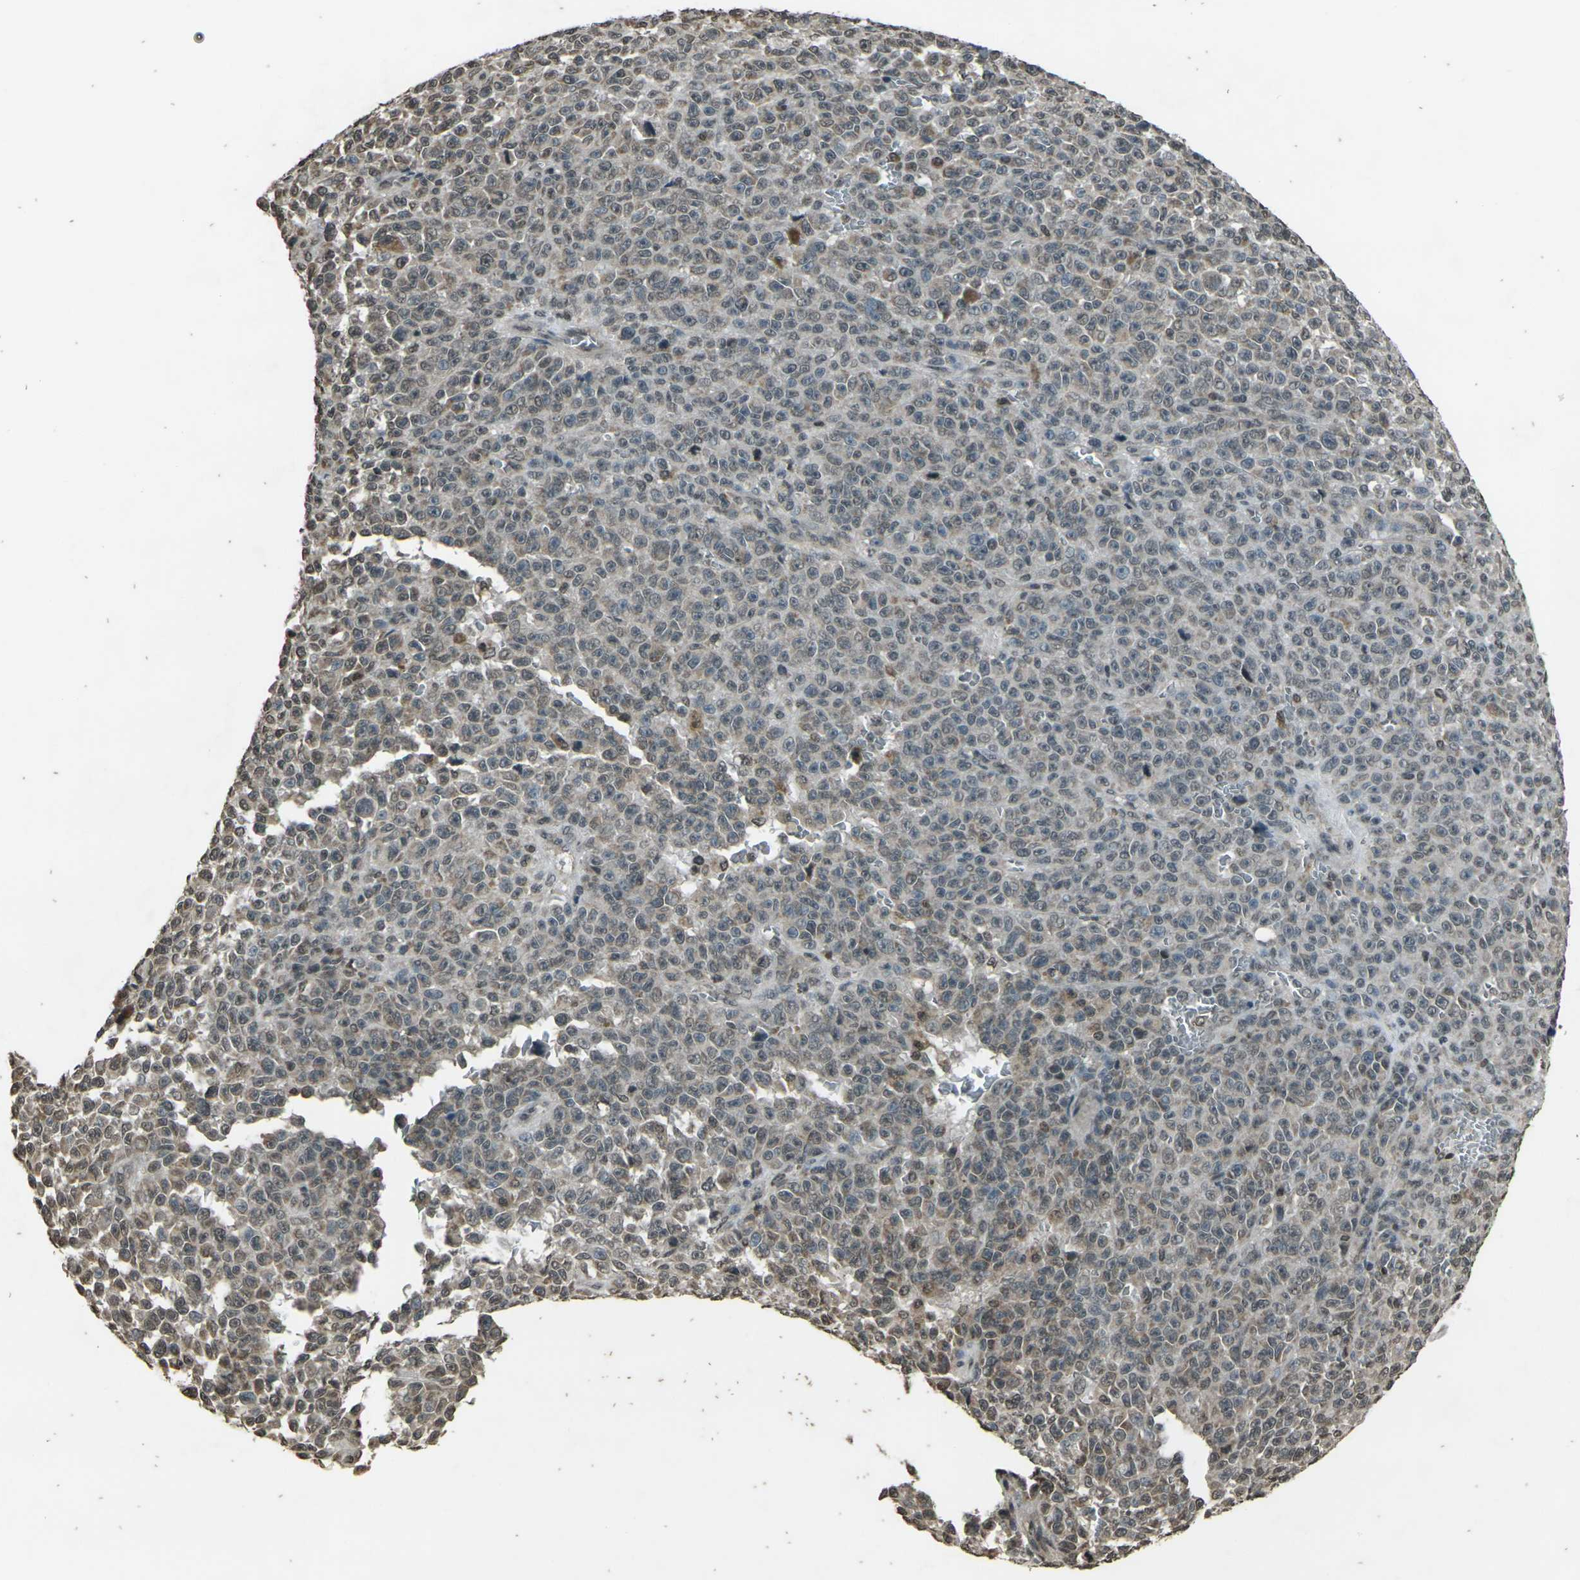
{"staining": {"intensity": "weak", "quantity": "25%-75%", "location": "cytoplasmic/membranous,nuclear"}, "tissue": "melanoma", "cell_type": "Tumor cells", "image_type": "cancer", "snomed": [{"axis": "morphology", "description": "Malignant melanoma, NOS"}, {"axis": "topography", "description": "Skin"}], "caption": "Protein expression analysis of melanoma reveals weak cytoplasmic/membranous and nuclear positivity in about 25%-75% of tumor cells. The staining was performed using DAB to visualize the protein expression in brown, while the nuclei were stained in blue with hematoxylin (Magnification: 20x).", "gene": "PRPF8", "patient": {"sex": "female", "age": 82}}